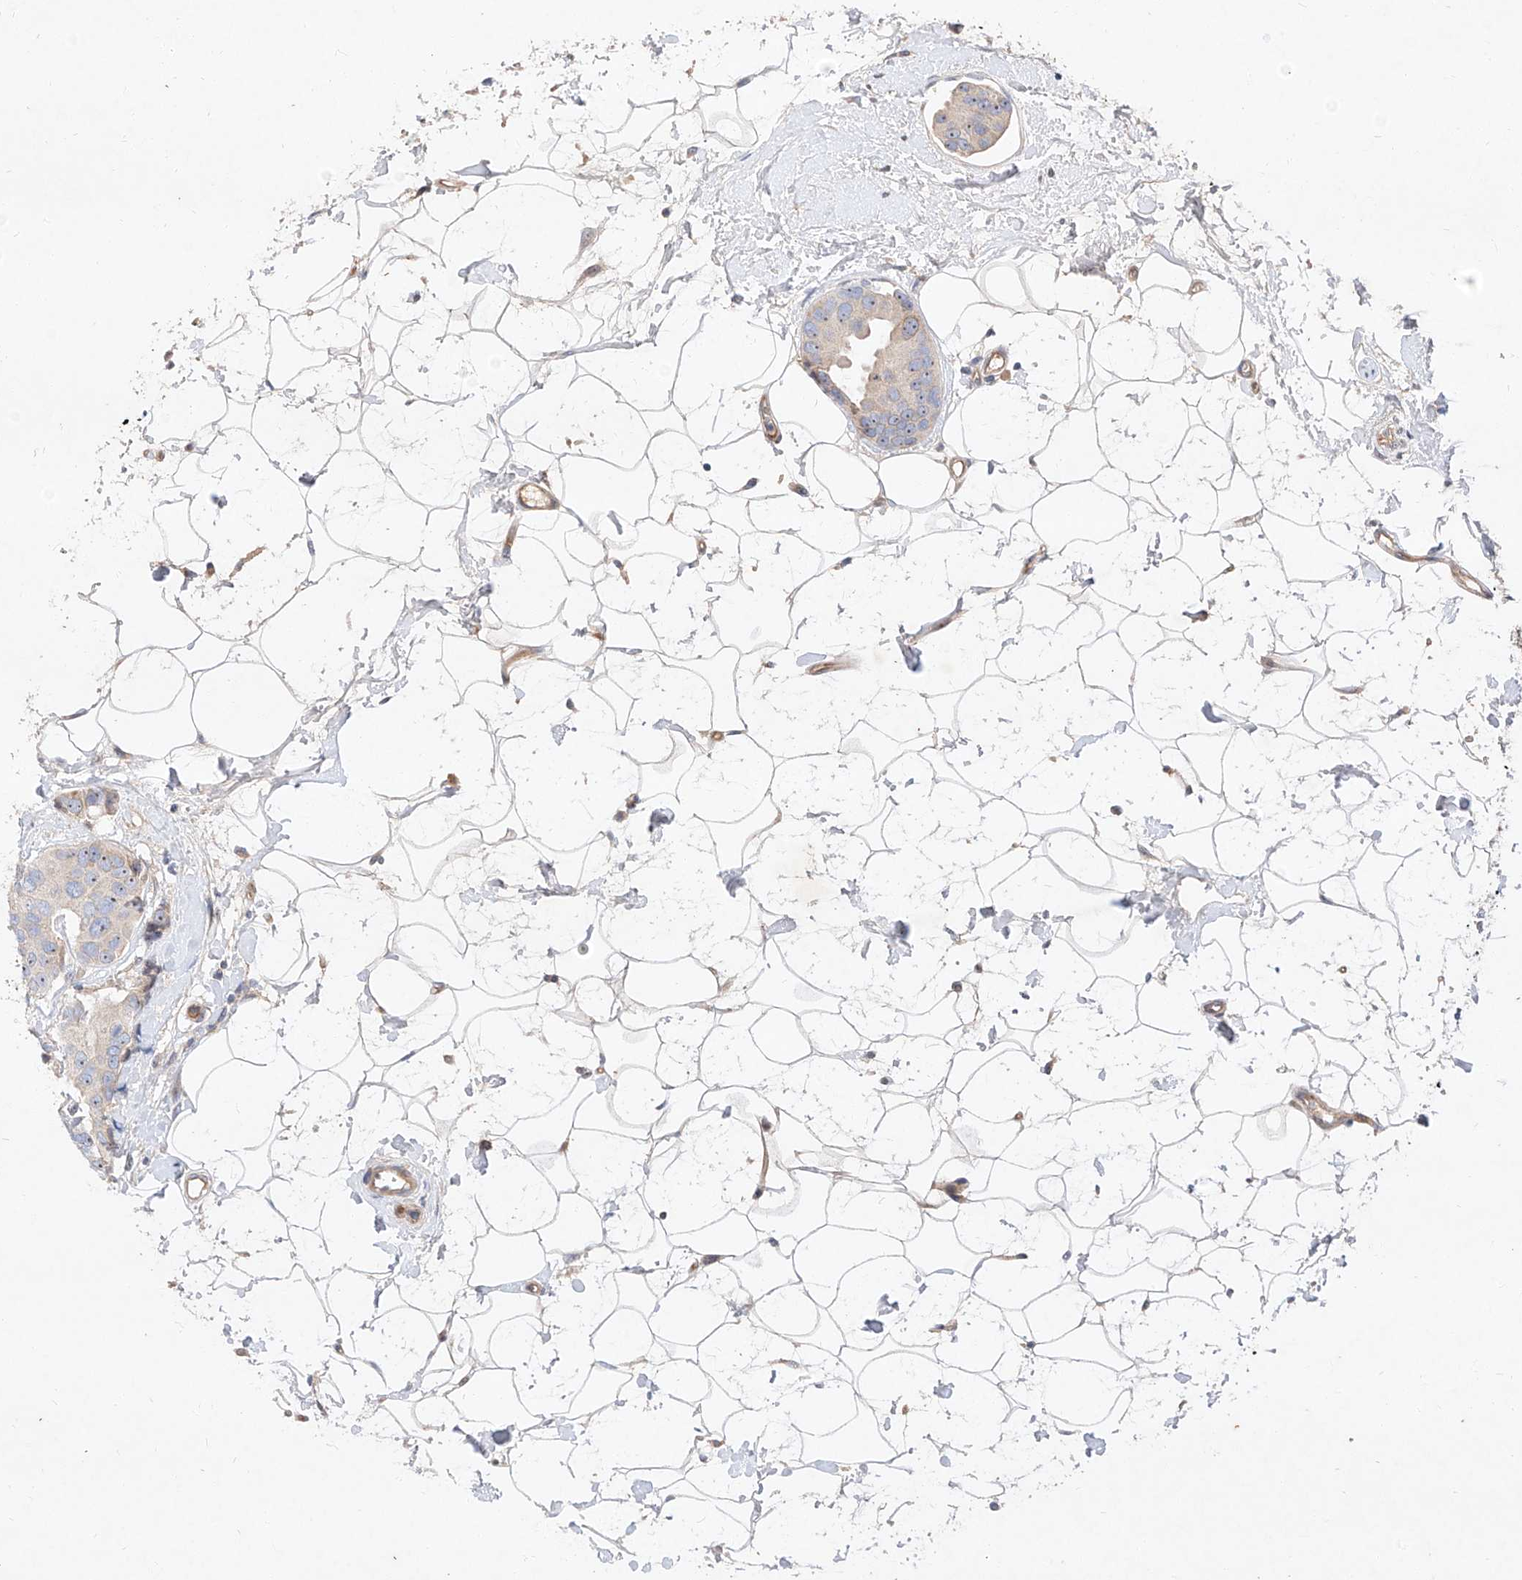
{"staining": {"intensity": "negative", "quantity": "none", "location": "none"}, "tissue": "breast cancer", "cell_type": "Tumor cells", "image_type": "cancer", "snomed": [{"axis": "morphology", "description": "Normal tissue, NOS"}, {"axis": "morphology", "description": "Duct carcinoma"}, {"axis": "topography", "description": "Breast"}], "caption": "IHC micrograph of breast cancer (intraductal carcinoma) stained for a protein (brown), which demonstrates no positivity in tumor cells.", "gene": "DIRAS3", "patient": {"sex": "female", "age": 39}}